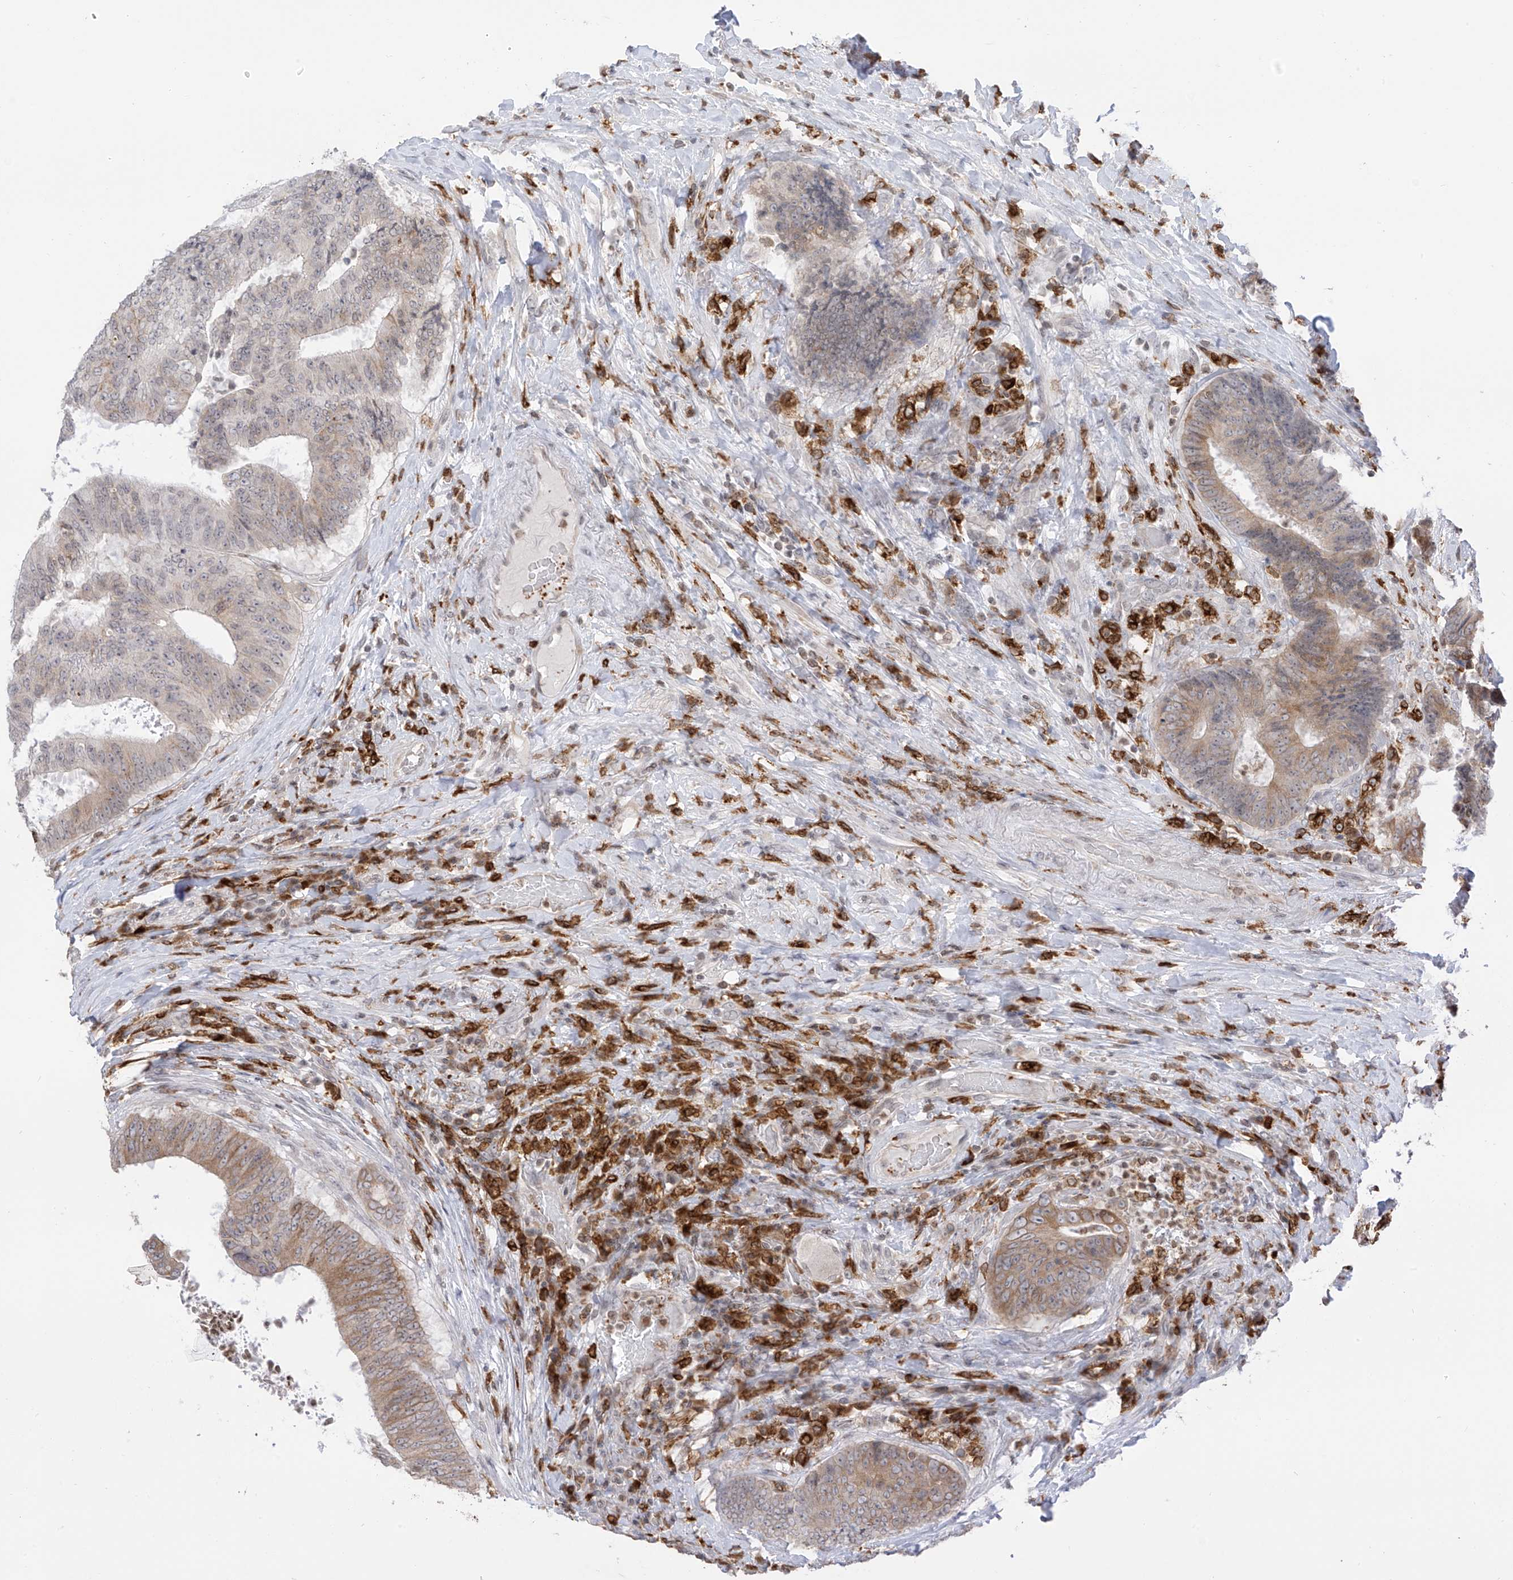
{"staining": {"intensity": "weak", "quantity": "25%-75%", "location": "cytoplasmic/membranous"}, "tissue": "colorectal cancer", "cell_type": "Tumor cells", "image_type": "cancer", "snomed": [{"axis": "morphology", "description": "Adenocarcinoma, NOS"}, {"axis": "topography", "description": "Rectum"}], "caption": "Weak cytoplasmic/membranous expression for a protein is present in about 25%-75% of tumor cells of colorectal cancer using immunohistochemistry.", "gene": "TBXAS1", "patient": {"sex": "male", "age": 72}}